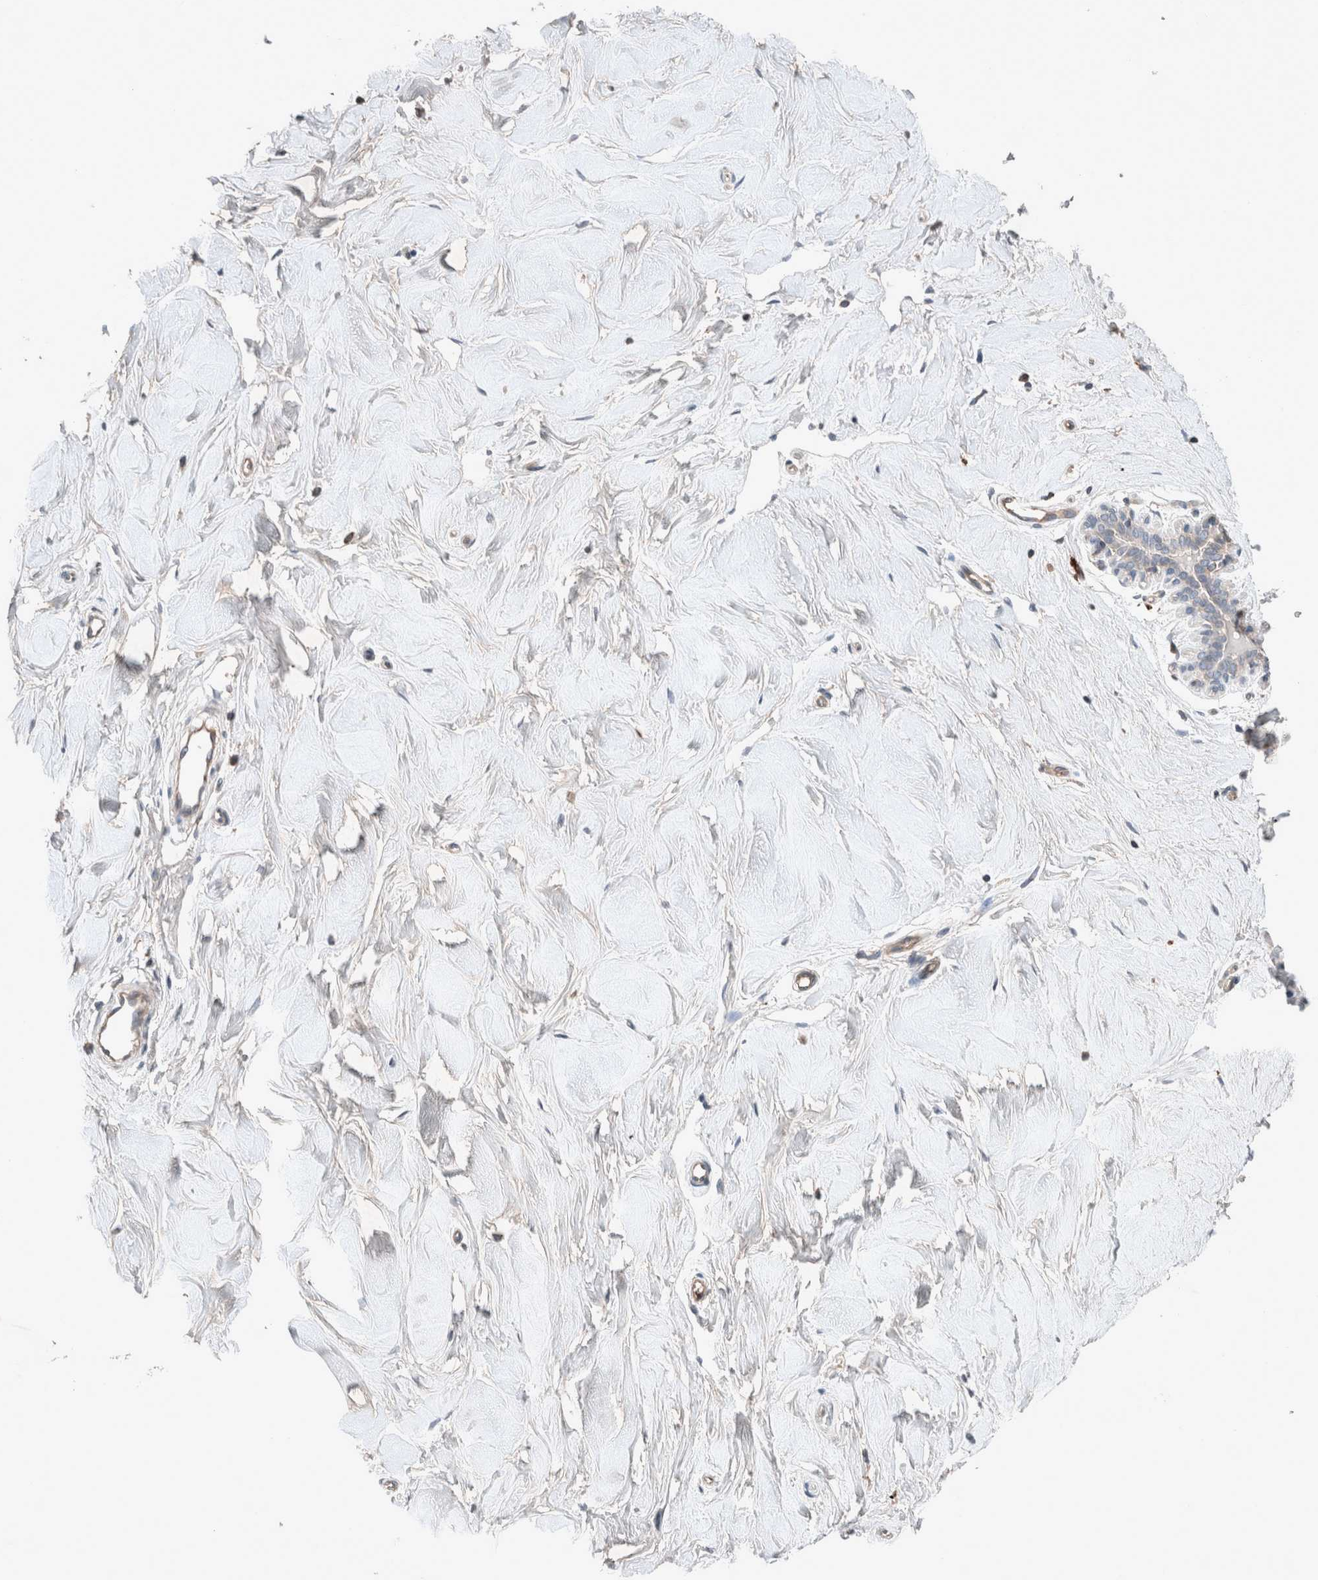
{"staining": {"intensity": "negative", "quantity": "none", "location": "none"}, "tissue": "breast", "cell_type": "Adipocytes", "image_type": "normal", "snomed": [{"axis": "morphology", "description": "Normal tissue, NOS"}, {"axis": "topography", "description": "Breast"}], "caption": "An immunohistochemistry histopathology image of normal breast is shown. There is no staining in adipocytes of breast.", "gene": "UGCG", "patient": {"sex": "female", "age": 23}}